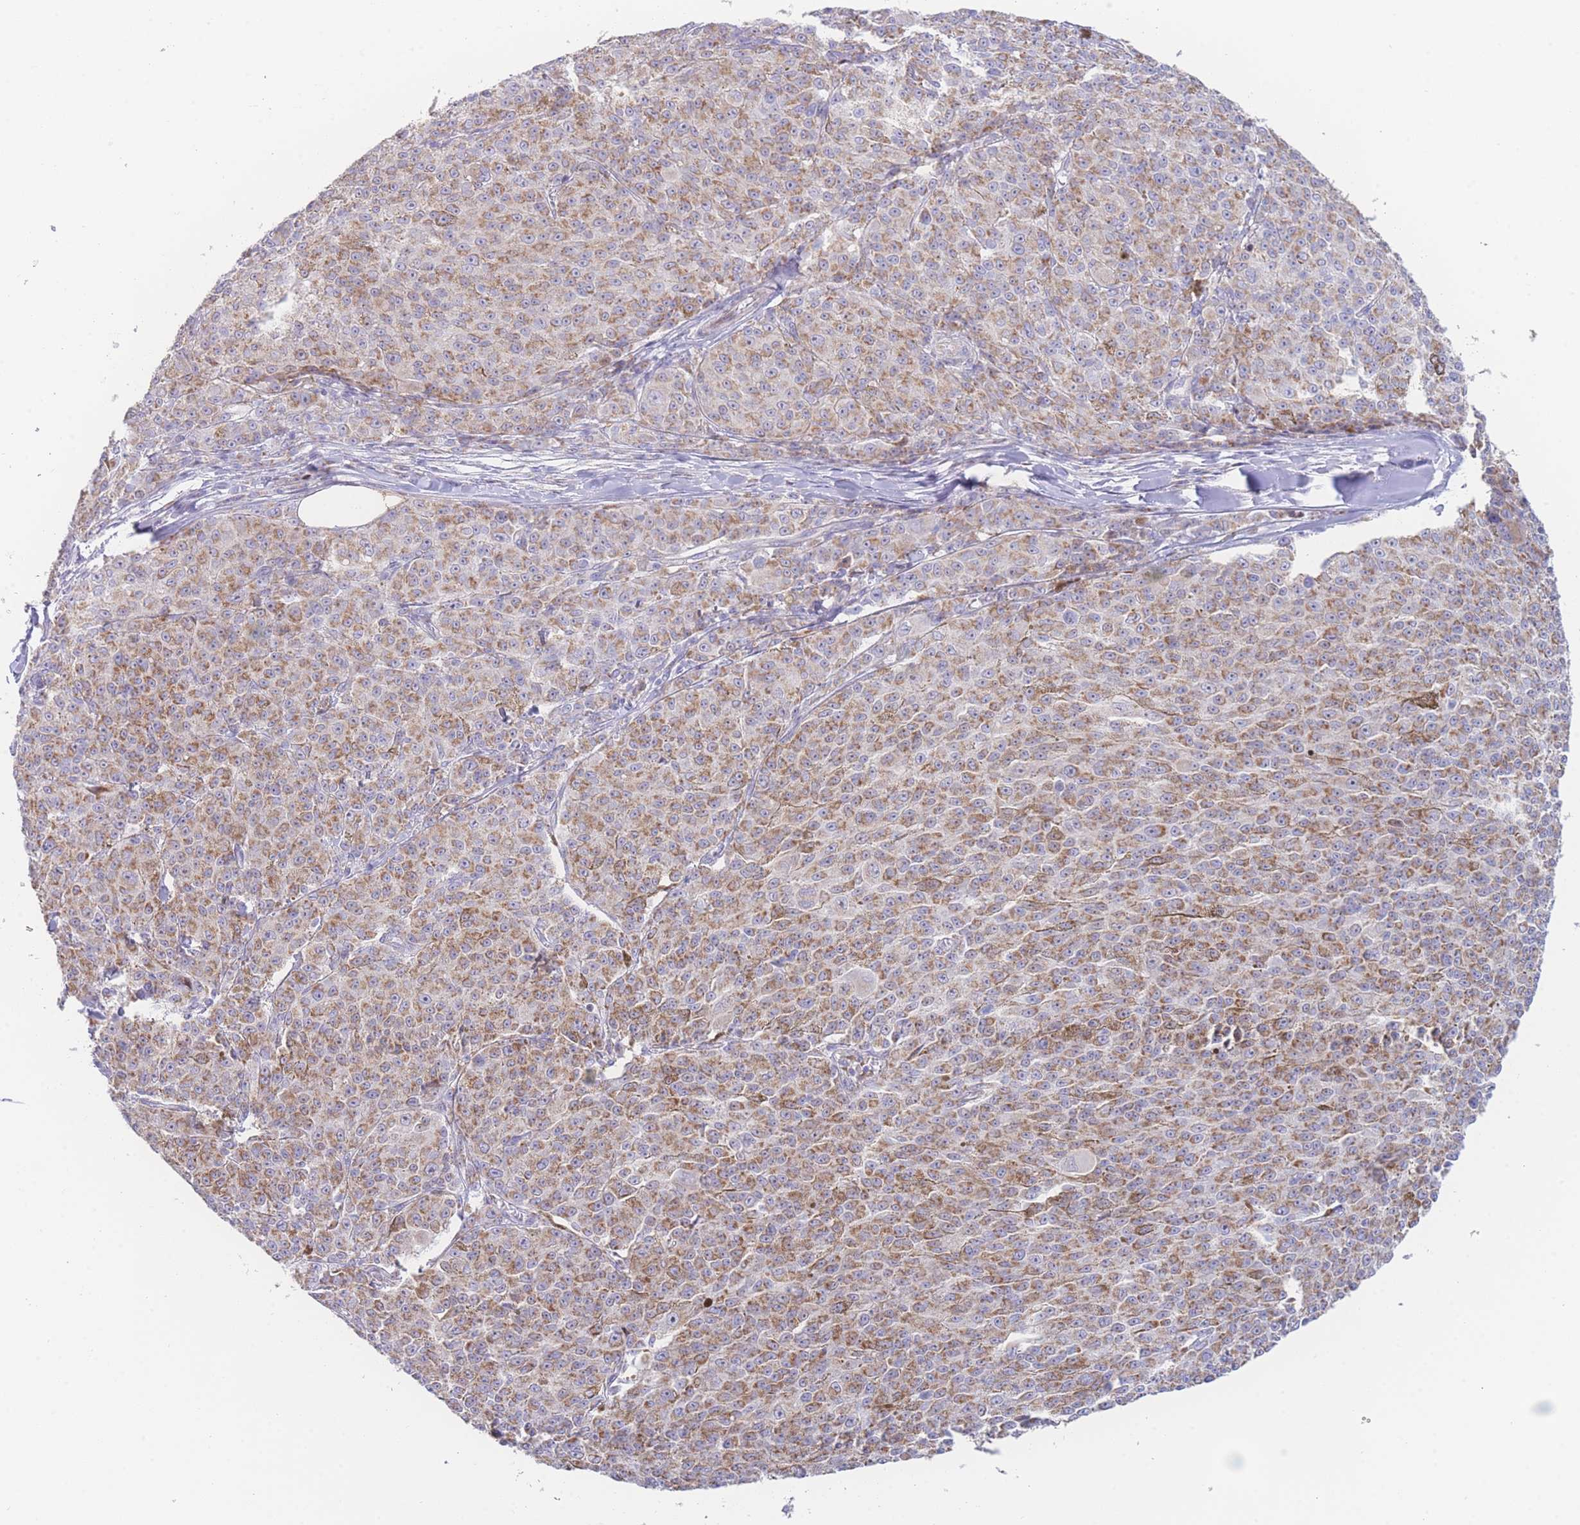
{"staining": {"intensity": "moderate", "quantity": ">75%", "location": "cytoplasmic/membranous"}, "tissue": "melanoma", "cell_type": "Tumor cells", "image_type": "cancer", "snomed": [{"axis": "morphology", "description": "Malignant melanoma, NOS"}, {"axis": "topography", "description": "Skin"}], "caption": "Immunohistochemical staining of human malignant melanoma displays medium levels of moderate cytoplasmic/membranous expression in about >75% of tumor cells. (DAB (3,3'-diaminobenzidine) IHC with brightfield microscopy, high magnification).", "gene": "GPAM", "patient": {"sex": "female", "age": 52}}